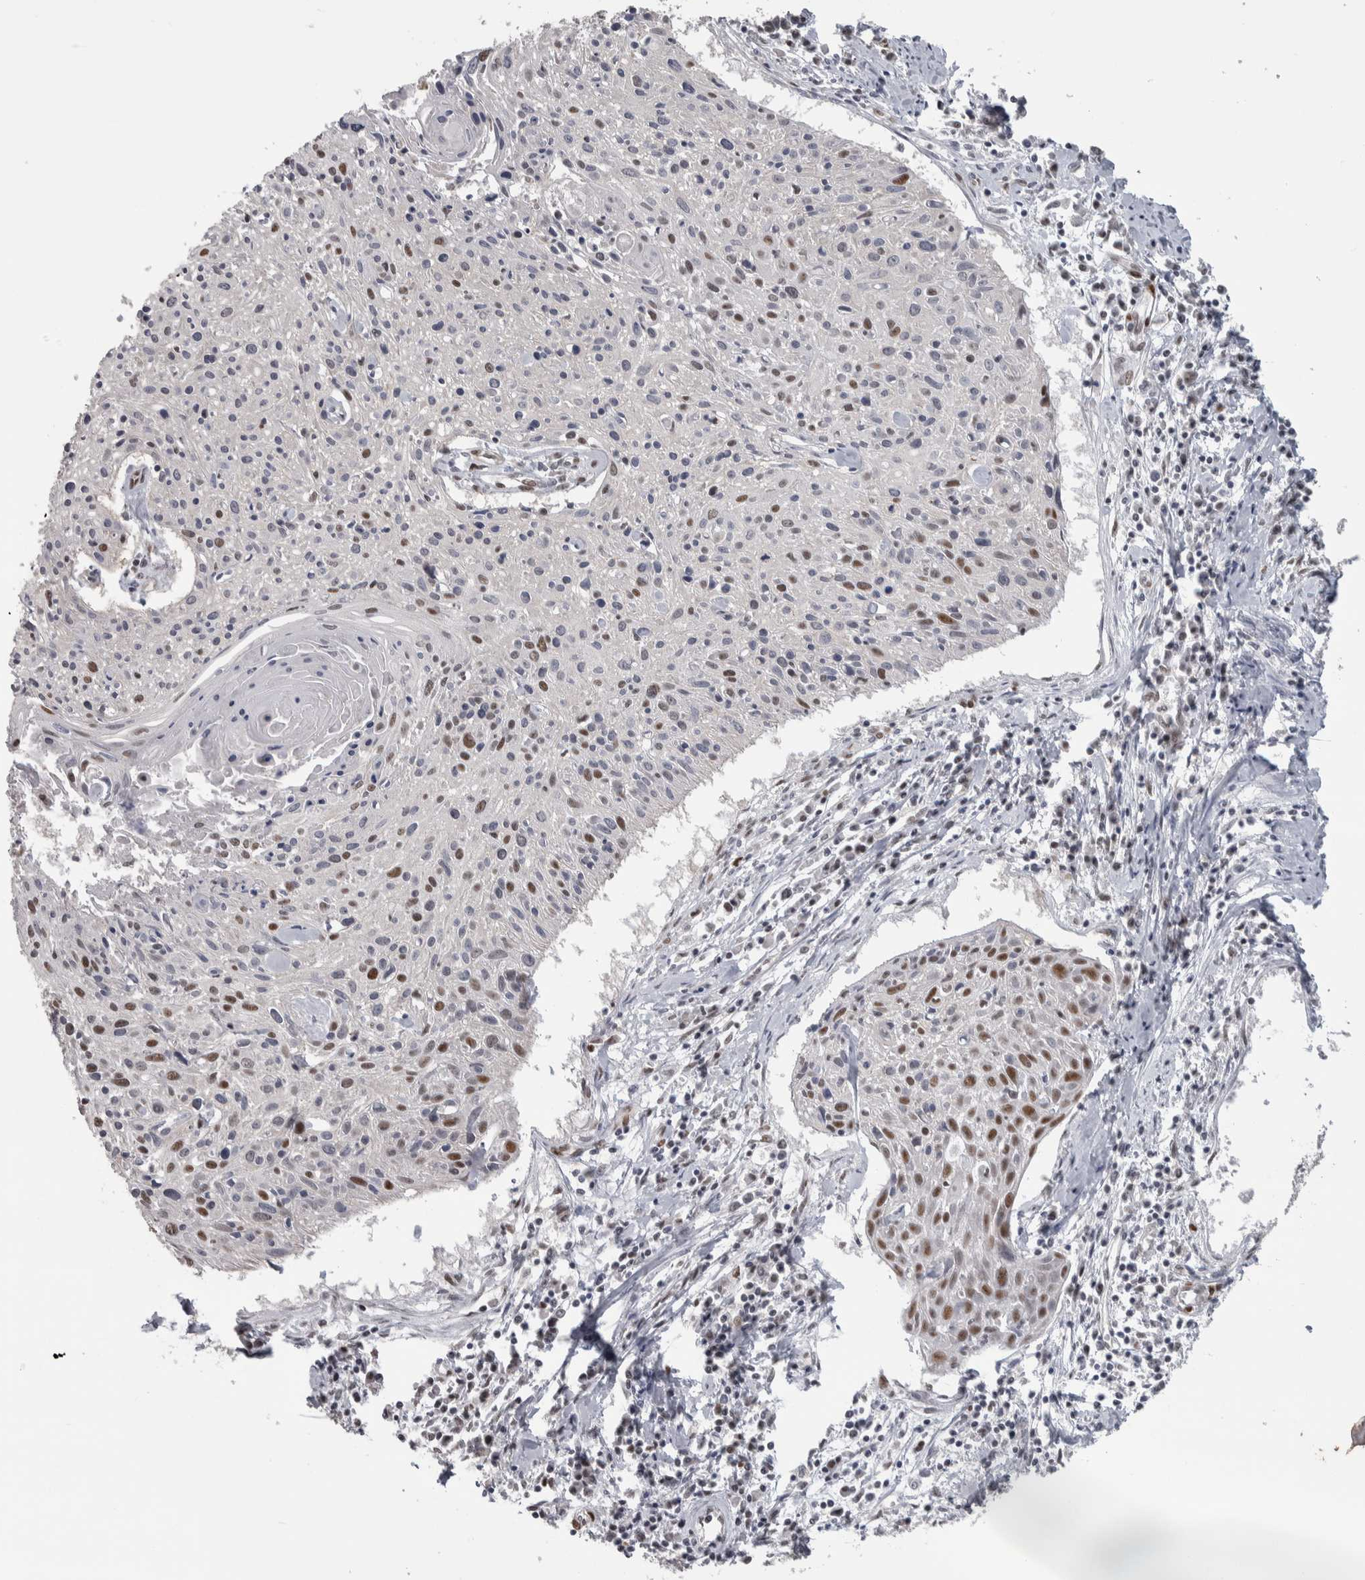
{"staining": {"intensity": "strong", "quantity": "<25%", "location": "nuclear"}, "tissue": "cervical cancer", "cell_type": "Tumor cells", "image_type": "cancer", "snomed": [{"axis": "morphology", "description": "Squamous cell carcinoma, NOS"}, {"axis": "topography", "description": "Cervix"}], "caption": "Tumor cells reveal medium levels of strong nuclear positivity in approximately <25% of cells in human cervical cancer.", "gene": "HEXIM2", "patient": {"sex": "female", "age": 51}}